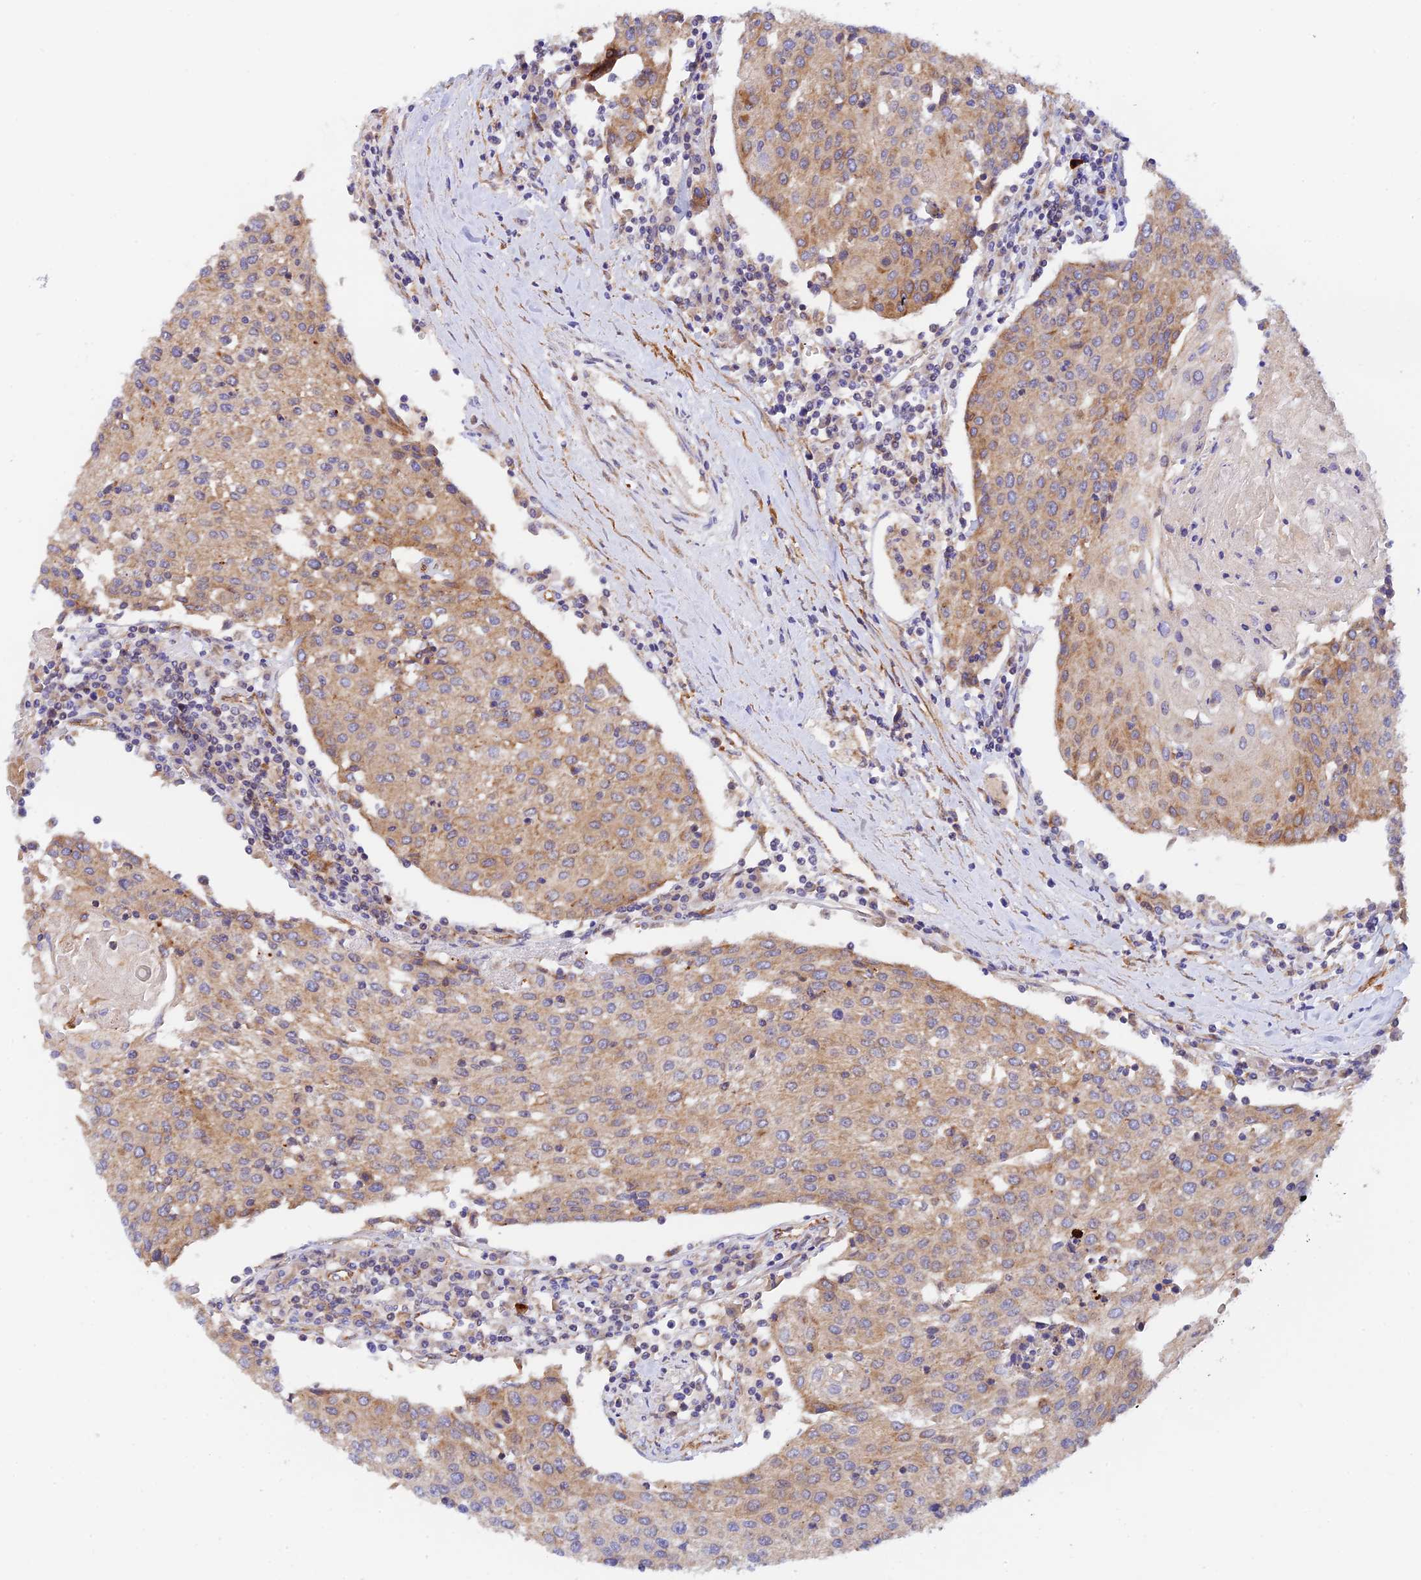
{"staining": {"intensity": "moderate", "quantity": ">75%", "location": "cytoplasmic/membranous"}, "tissue": "urothelial cancer", "cell_type": "Tumor cells", "image_type": "cancer", "snomed": [{"axis": "morphology", "description": "Urothelial carcinoma, High grade"}, {"axis": "topography", "description": "Urinary bladder"}], "caption": "Immunohistochemical staining of urothelial cancer reveals medium levels of moderate cytoplasmic/membranous protein expression in approximately >75% of tumor cells.", "gene": "RANBP6", "patient": {"sex": "female", "age": 85}}